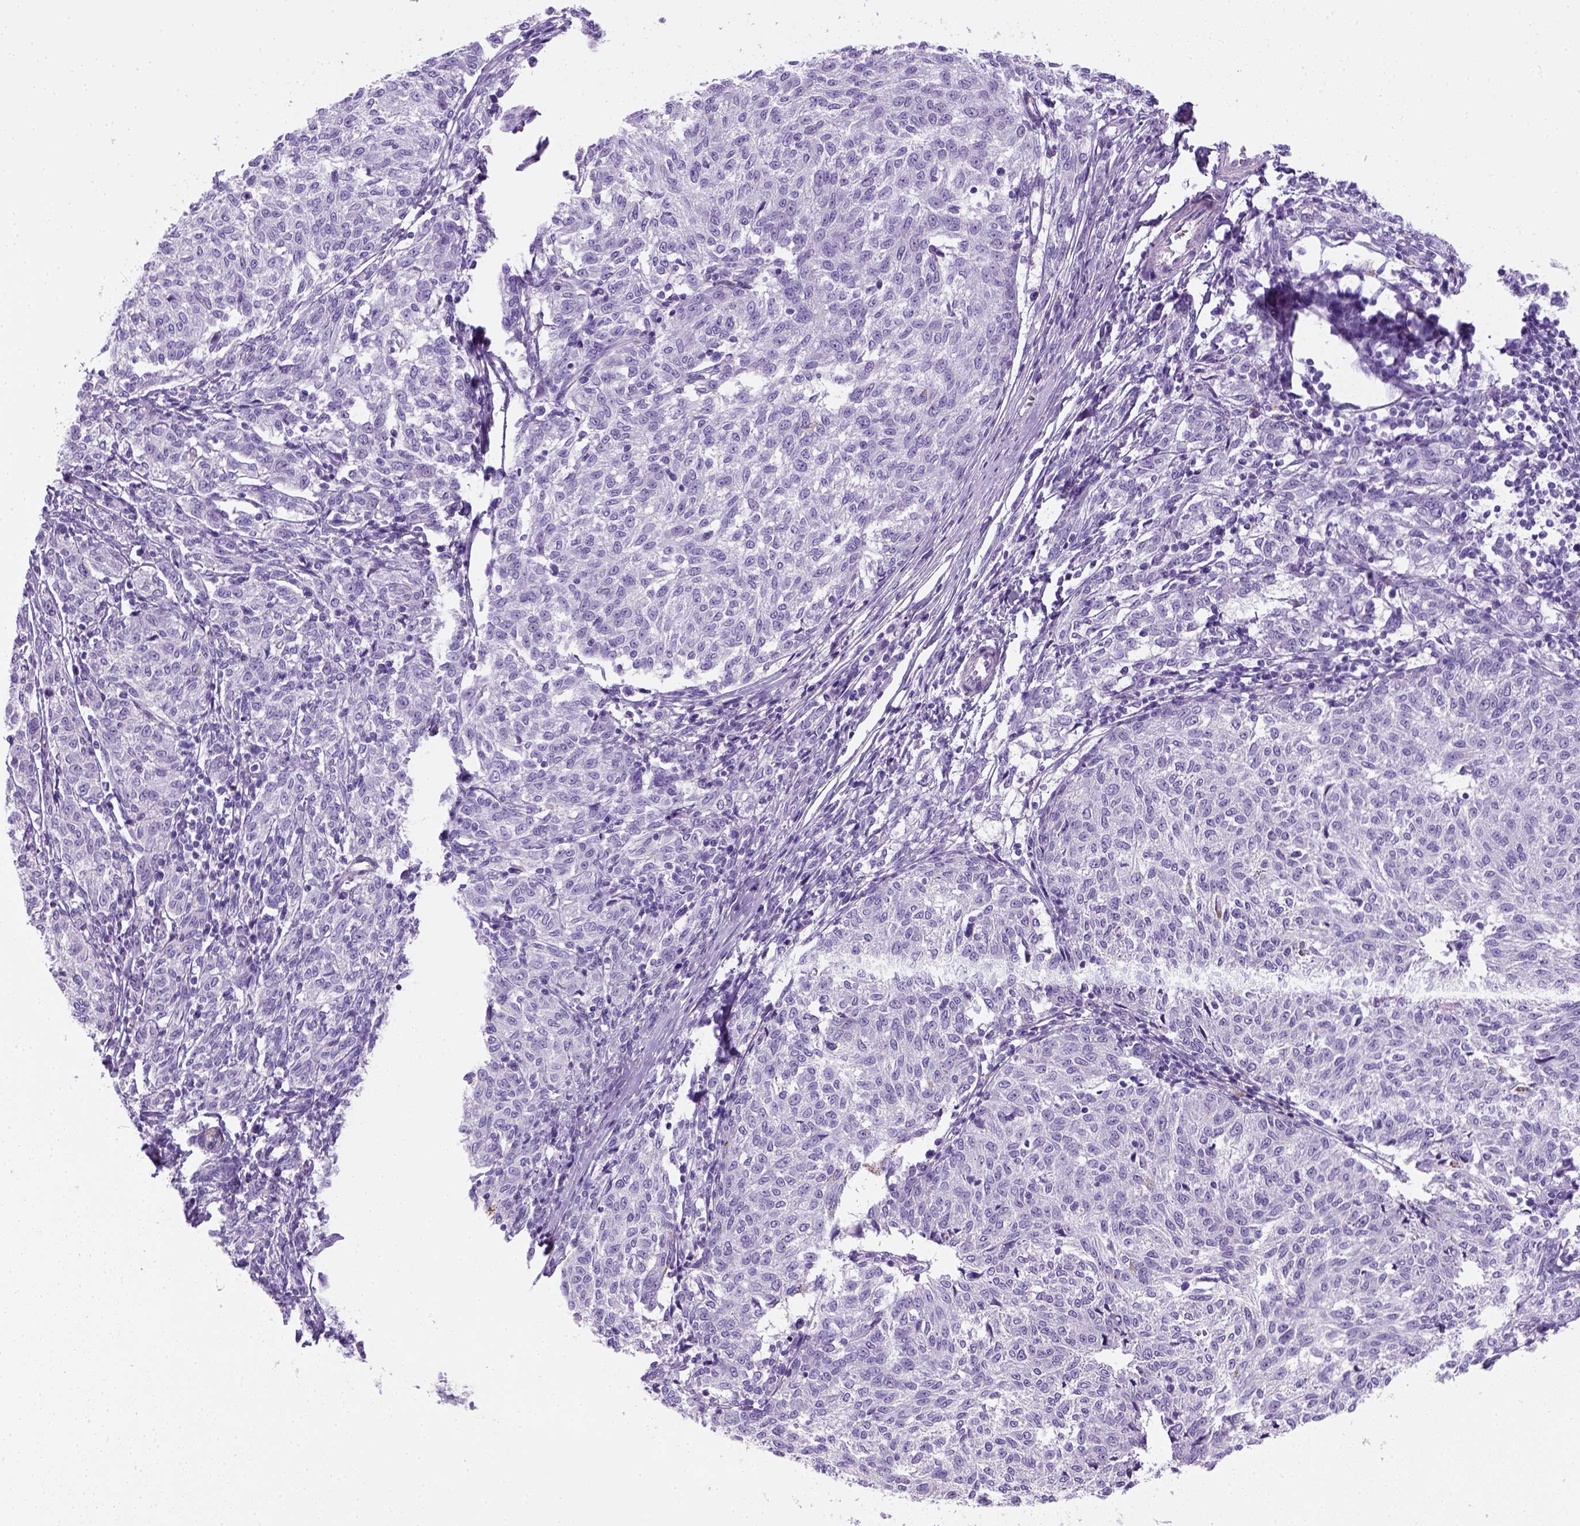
{"staining": {"intensity": "negative", "quantity": "none", "location": "none"}, "tissue": "melanoma", "cell_type": "Tumor cells", "image_type": "cancer", "snomed": [{"axis": "morphology", "description": "Malignant melanoma, NOS"}, {"axis": "topography", "description": "Skin"}], "caption": "Image shows no protein expression in tumor cells of melanoma tissue.", "gene": "KRT71", "patient": {"sex": "female", "age": 72}}